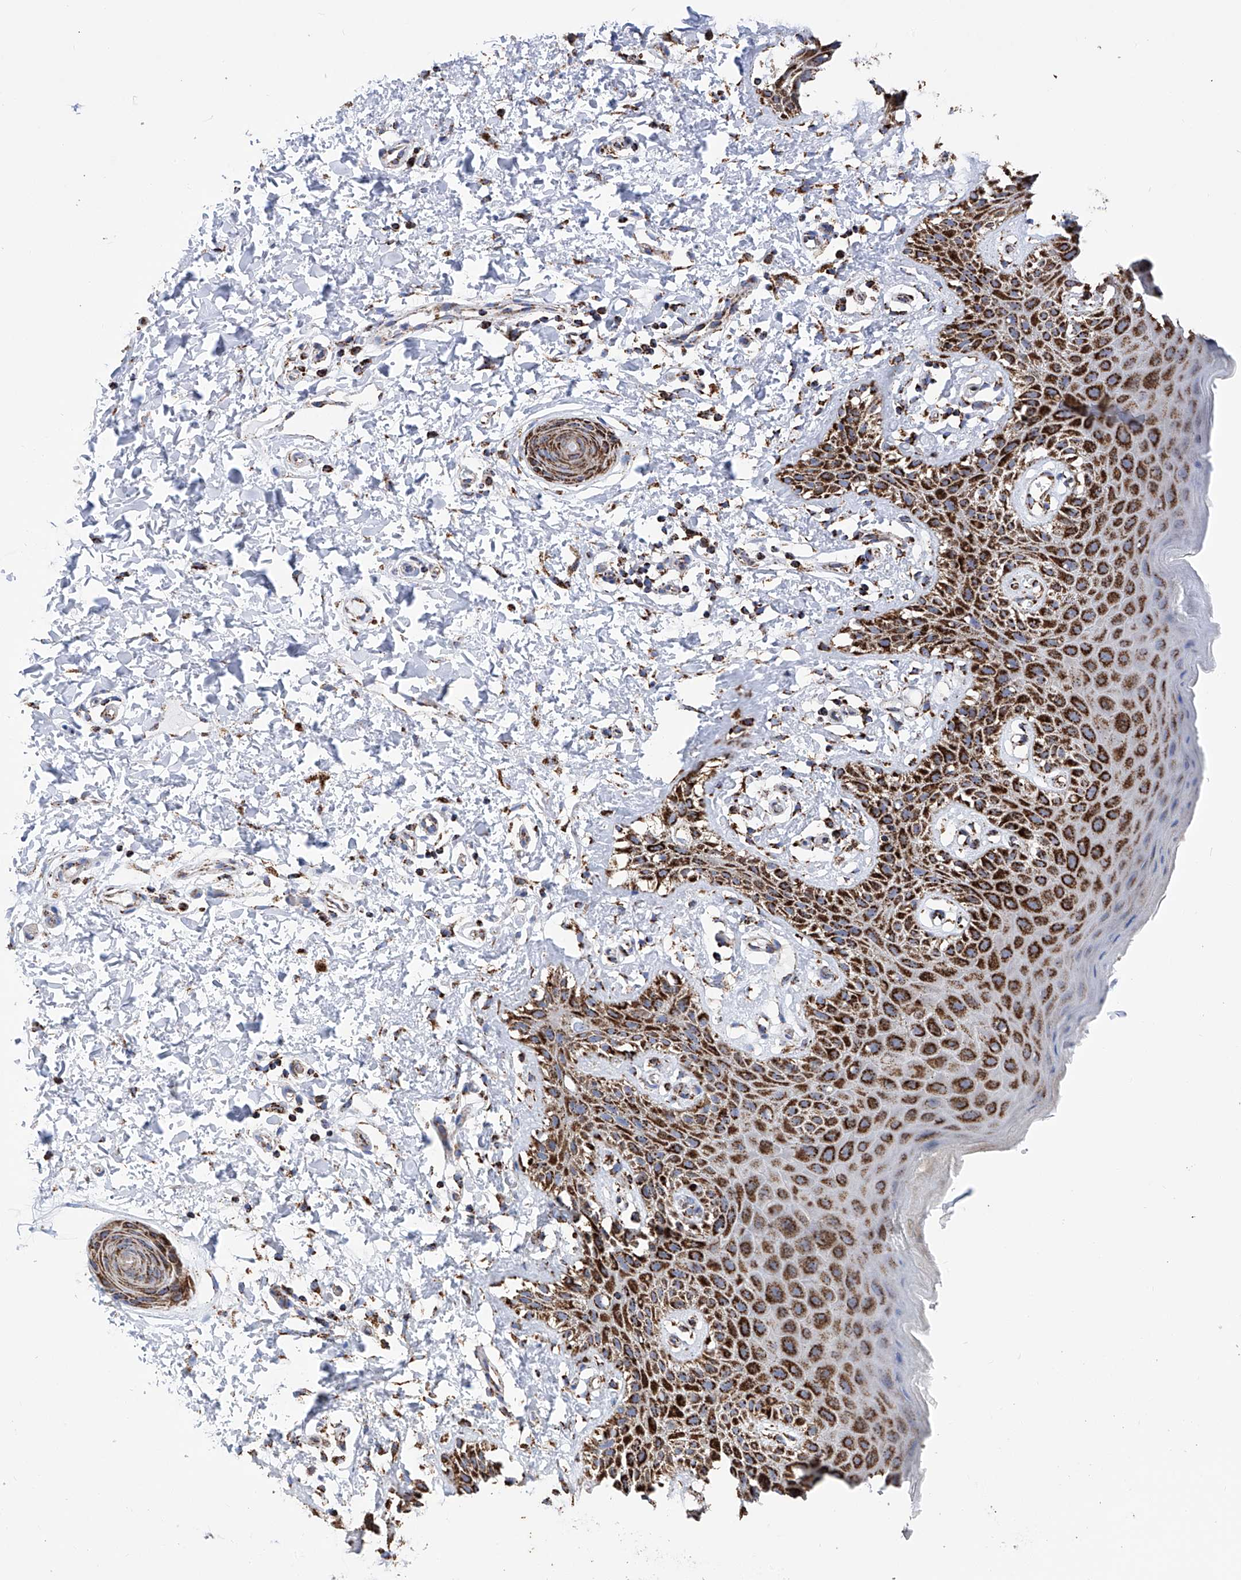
{"staining": {"intensity": "strong", "quantity": ">75%", "location": "cytoplasmic/membranous"}, "tissue": "skin", "cell_type": "Epidermal cells", "image_type": "normal", "snomed": [{"axis": "morphology", "description": "Normal tissue, NOS"}, {"axis": "topography", "description": "Anal"}], "caption": "Immunohistochemical staining of normal skin reveals >75% levels of strong cytoplasmic/membranous protein positivity in approximately >75% of epidermal cells.", "gene": "ATP5PF", "patient": {"sex": "male", "age": 44}}